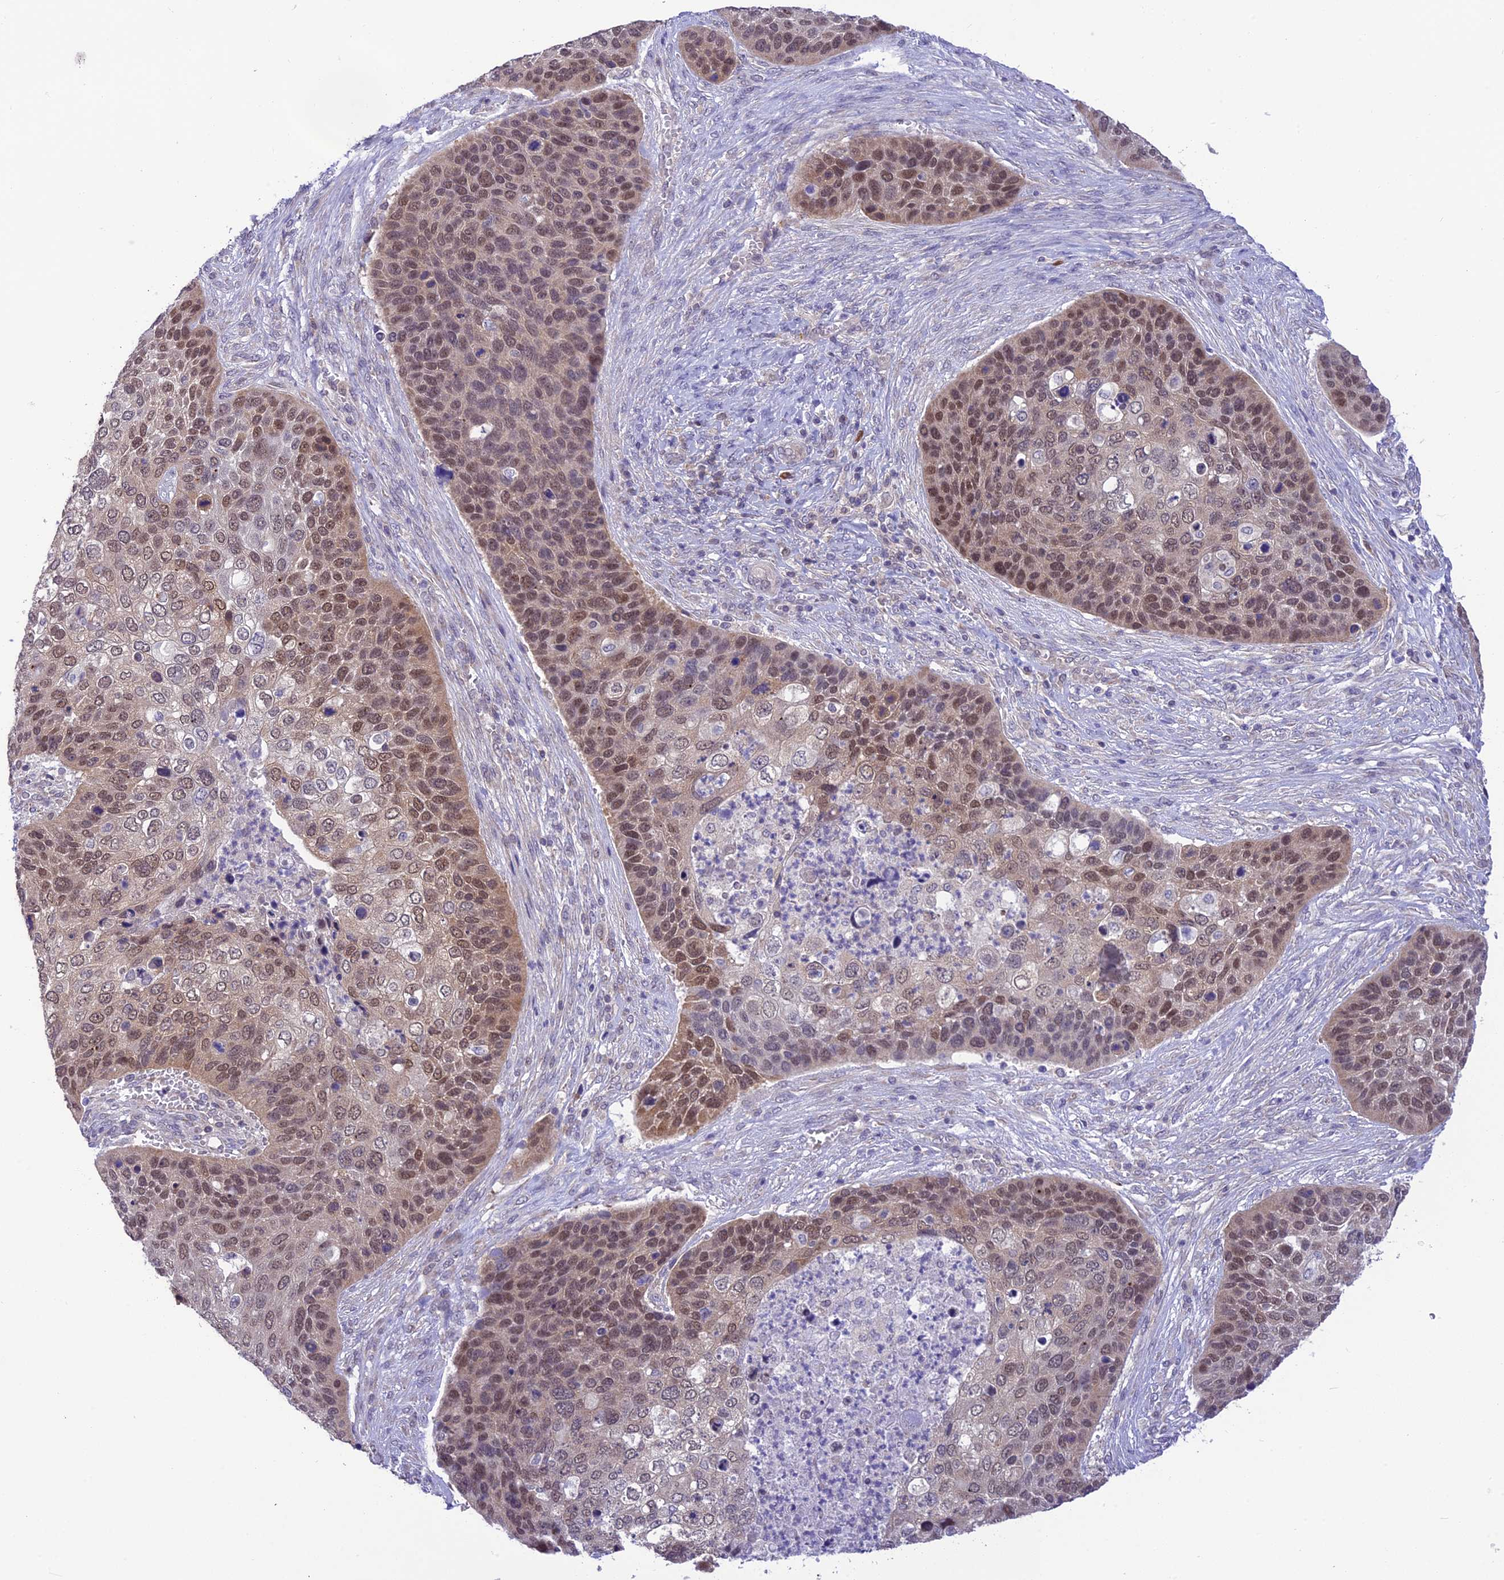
{"staining": {"intensity": "moderate", "quantity": "25%-75%", "location": "nuclear"}, "tissue": "skin cancer", "cell_type": "Tumor cells", "image_type": "cancer", "snomed": [{"axis": "morphology", "description": "Basal cell carcinoma"}, {"axis": "topography", "description": "Skin"}], "caption": "A brown stain shows moderate nuclear positivity of a protein in human skin cancer (basal cell carcinoma) tumor cells.", "gene": "RNF126", "patient": {"sex": "female", "age": 74}}